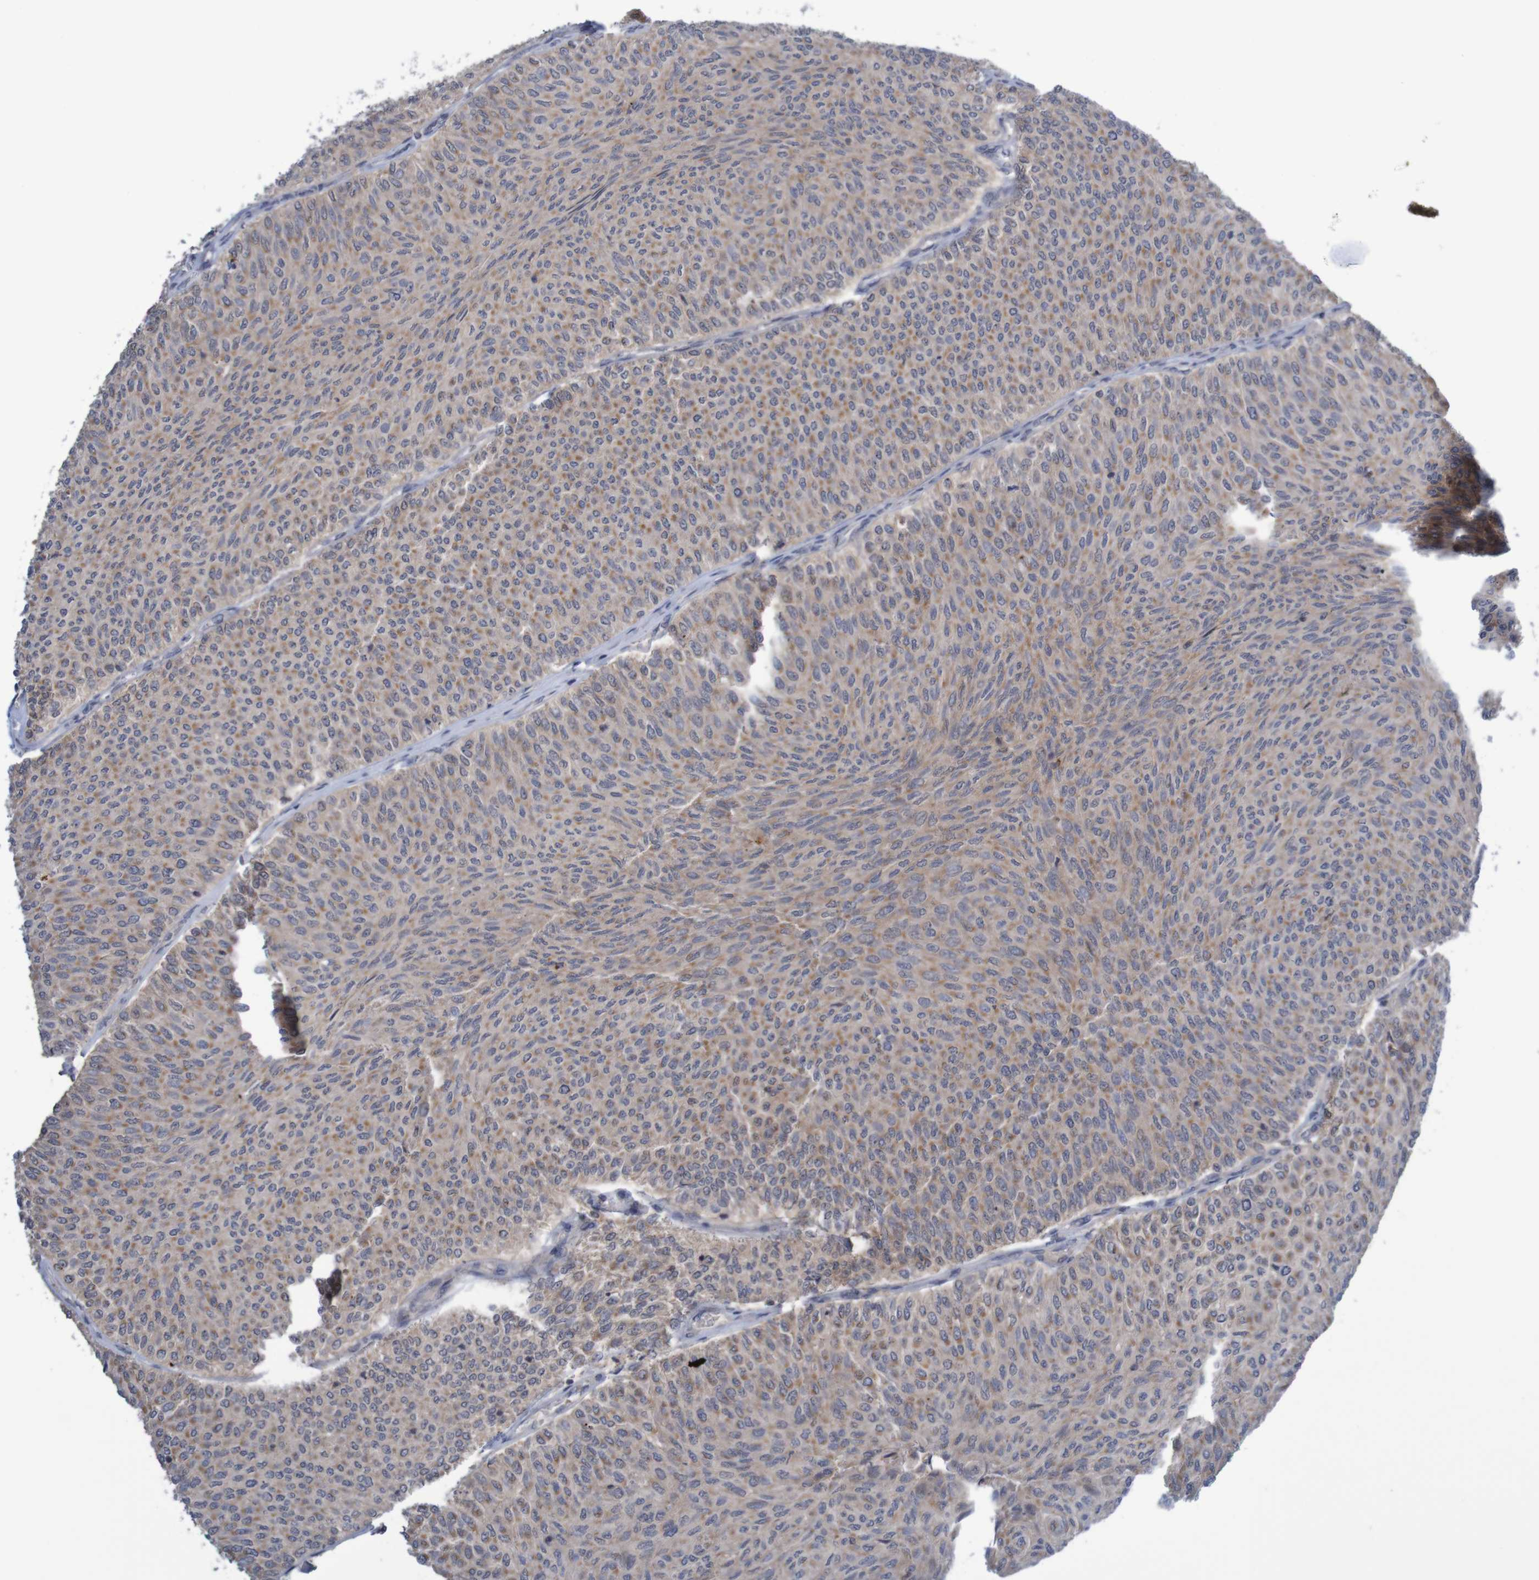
{"staining": {"intensity": "moderate", "quantity": ">75%", "location": "cytoplasmic/membranous"}, "tissue": "urothelial cancer", "cell_type": "Tumor cells", "image_type": "cancer", "snomed": [{"axis": "morphology", "description": "Urothelial carcinoma, Low grade"}, {"axis": "topography", "description": "Urinary bladder"}], "caption": "Immunohistochemistry (IHC) histopathology image of neoplastic tissue: human urothelial carcinoma (low-grade) stained using immunohistochemistry displays medium levels of moderate protein expression localized specifically in the cytoplasmic/membranous of tumor cells, appearing as a cytoplasmic/membranous brown color.", "gene": "ANKK1", "patient": {"sex": "male", "age": 78}}